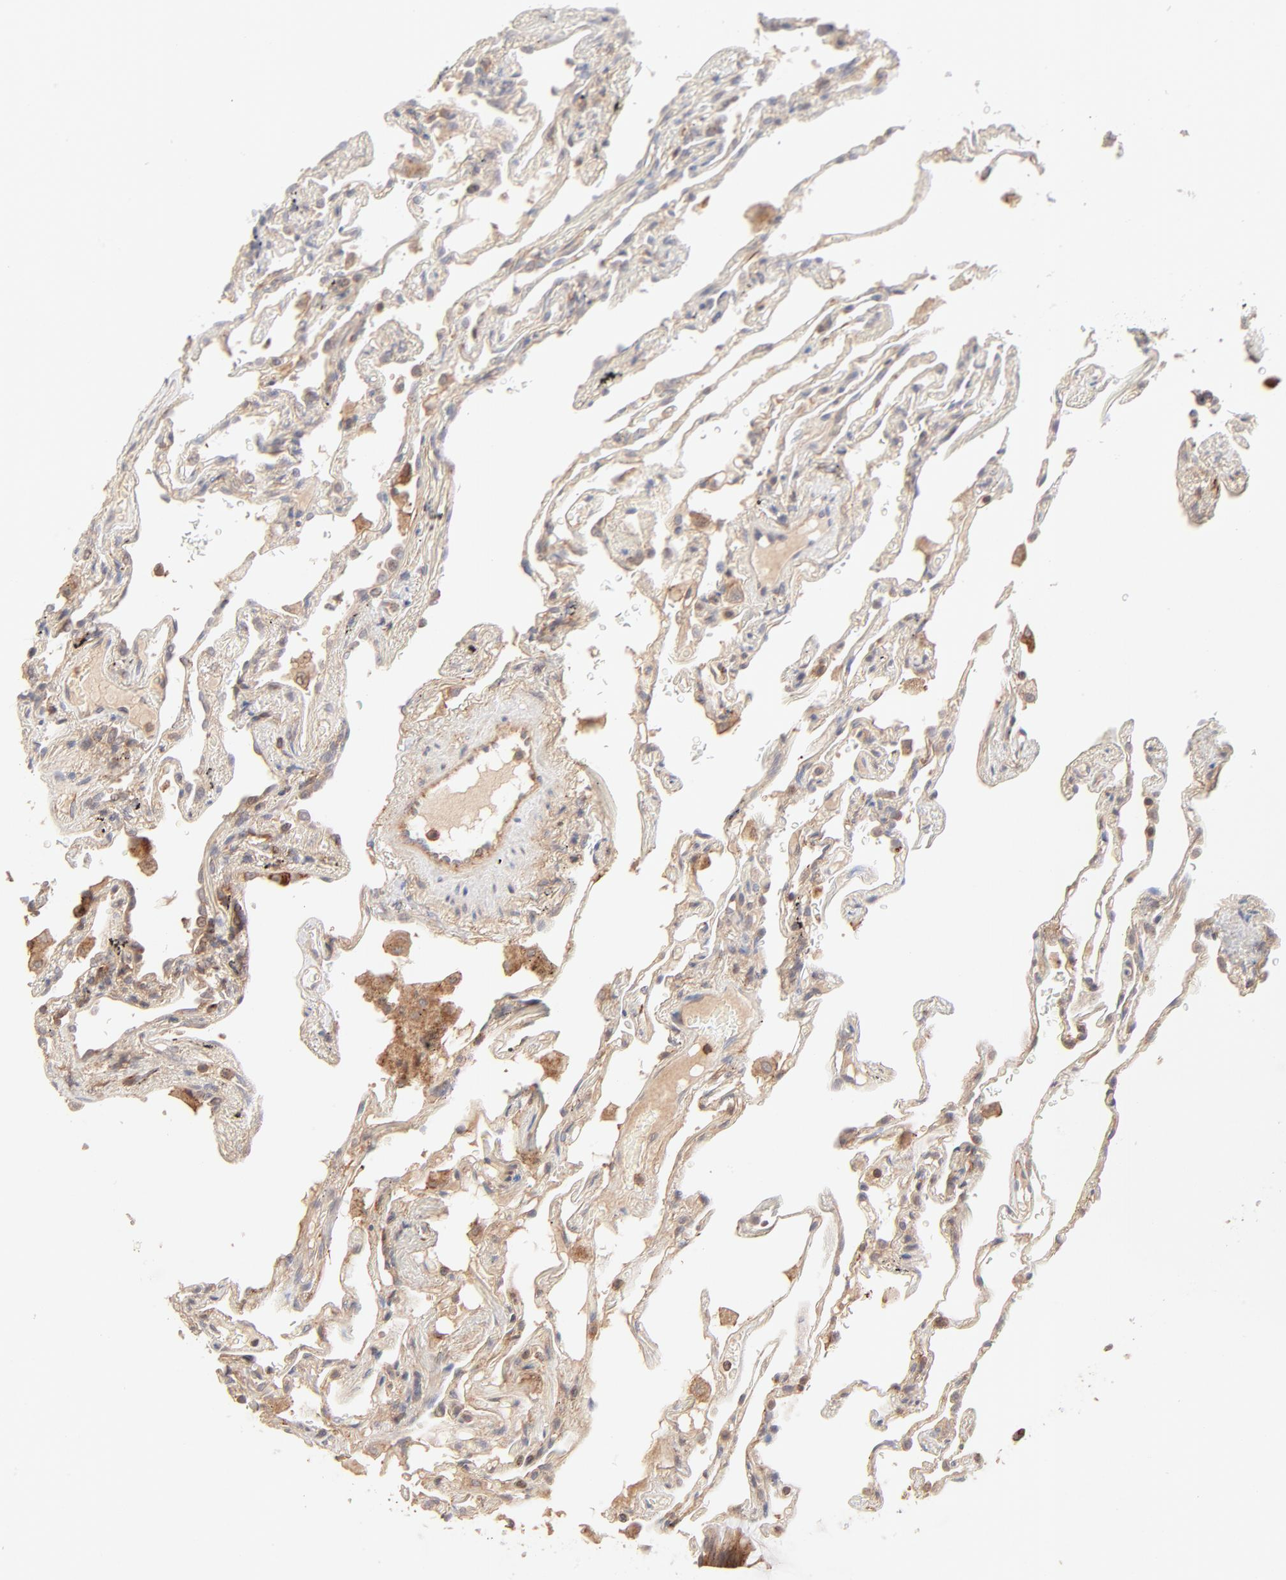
{"staining": {"intensity": "negative", "quantity": "none", "location": "none"}, "tissue": "lung", "cell_type": "Alveolar cells", "image_type": "normal", "snomed": [{"axis": "morphology", "description": "Normal tissue, NOS"}, {"axis": "morphology", "description": "Inflammation, NOS"}, {"axis": "topography", "description": "Lung"}], "caption": "This is a image of immunohistochemistry staining of normal lung, which shows no positivity in alveolar cells. (Immunohistochemistry (ihc), brightfield microscopy, high magnification).", "gene": "CSPG4", "patient": {"sex": "male", "age": 69}}